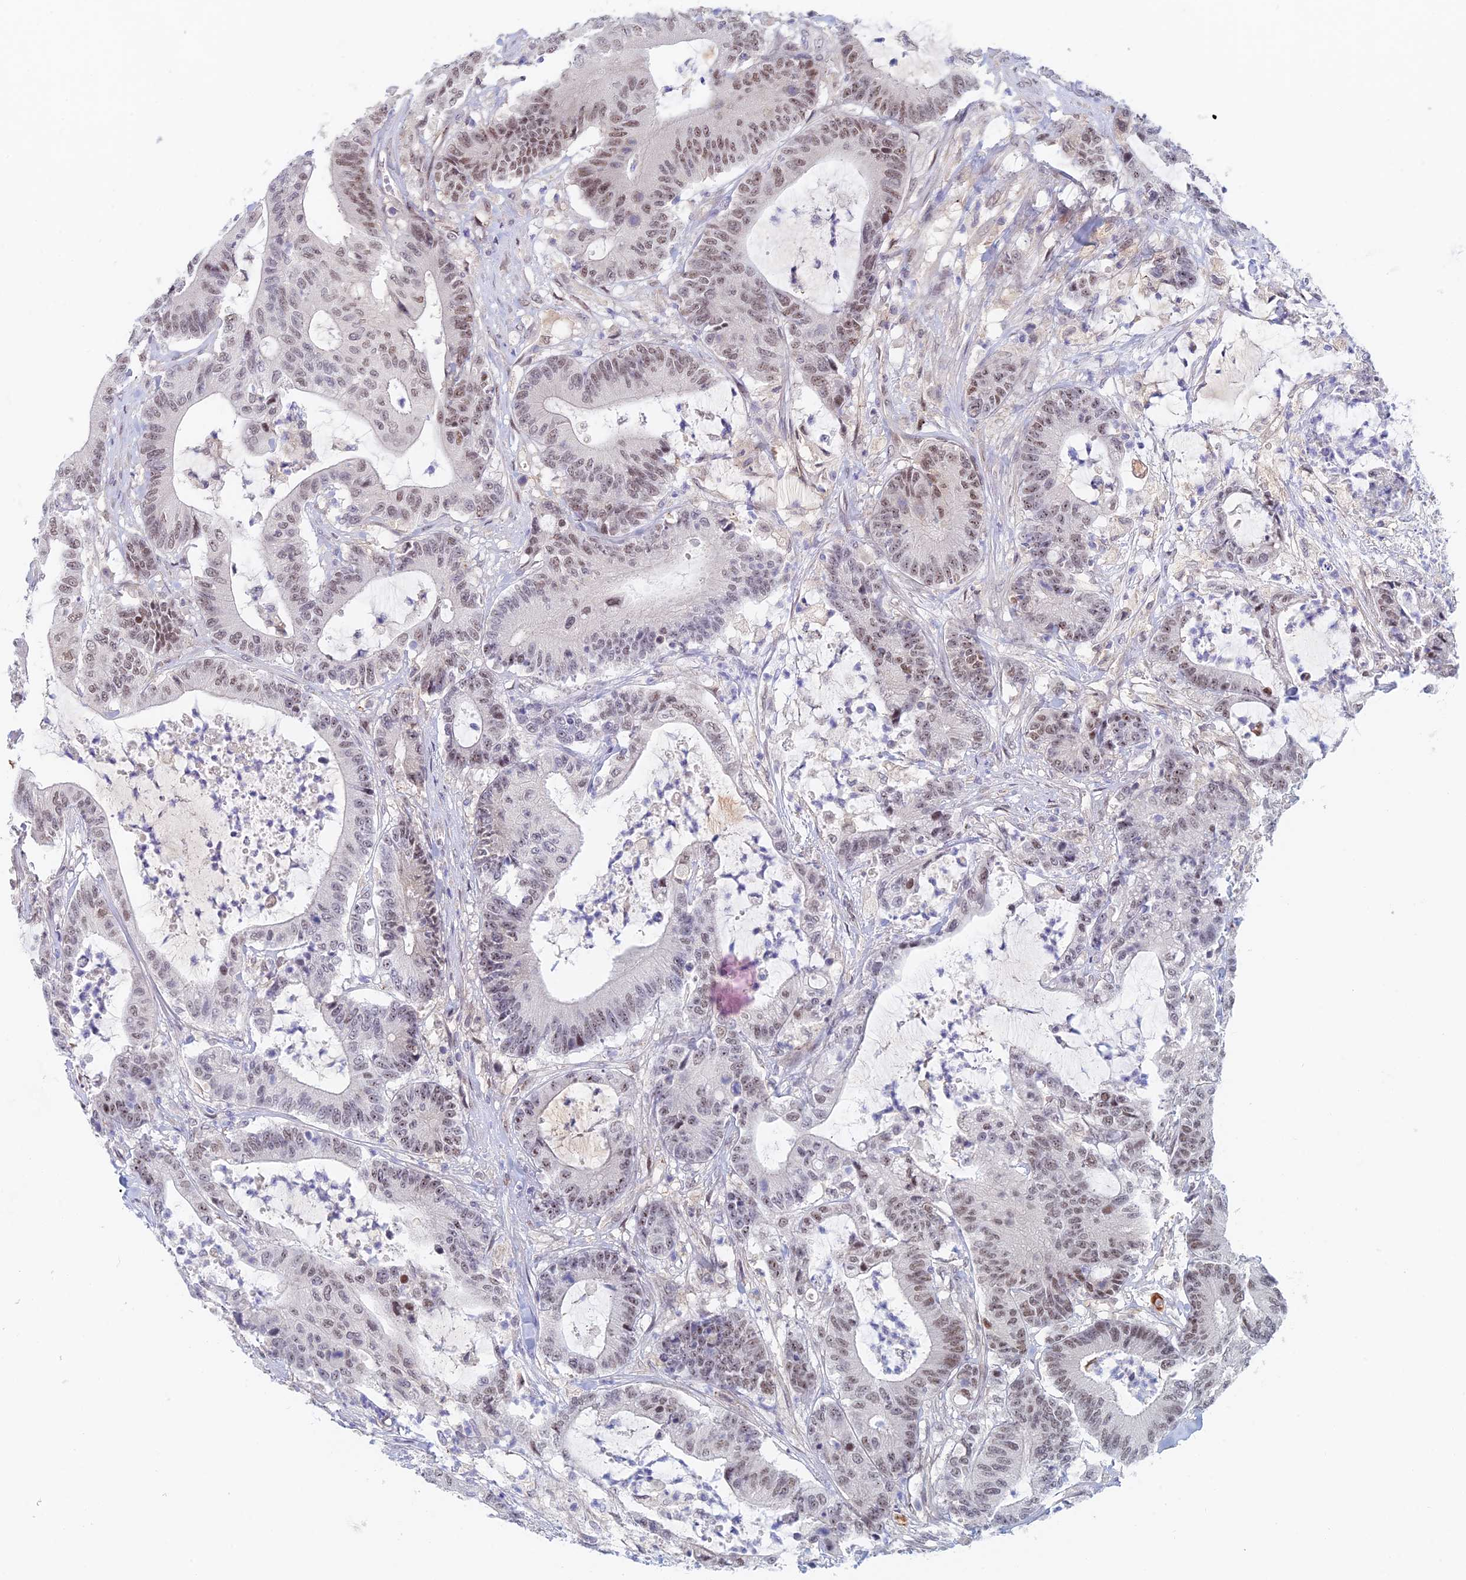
{"staining": {"intensity": "moderate", "quantity": ">75%", "location": "nuclear"}, "tissue": "colorectal cancer", "cell_type": "Tumor cells", "image_type": "cancer", "snomed": [{"axis": "morphology", "description": "Adenocarcinoma, NOS"}, {"axis": "topography", "description": "Colon"}], "caption": "Protein staining displays moderate nuclear staining in about >75% of tumor cells in adenocarcinoma (colorectal). The staining was performed using DAB to visualize the protein expression in brown, while the nuclei were stained in blue with hematoxylin (Magnification: 20x).", "gene": "ZUP1", "patient": {"sex": "female", "age": 84}}